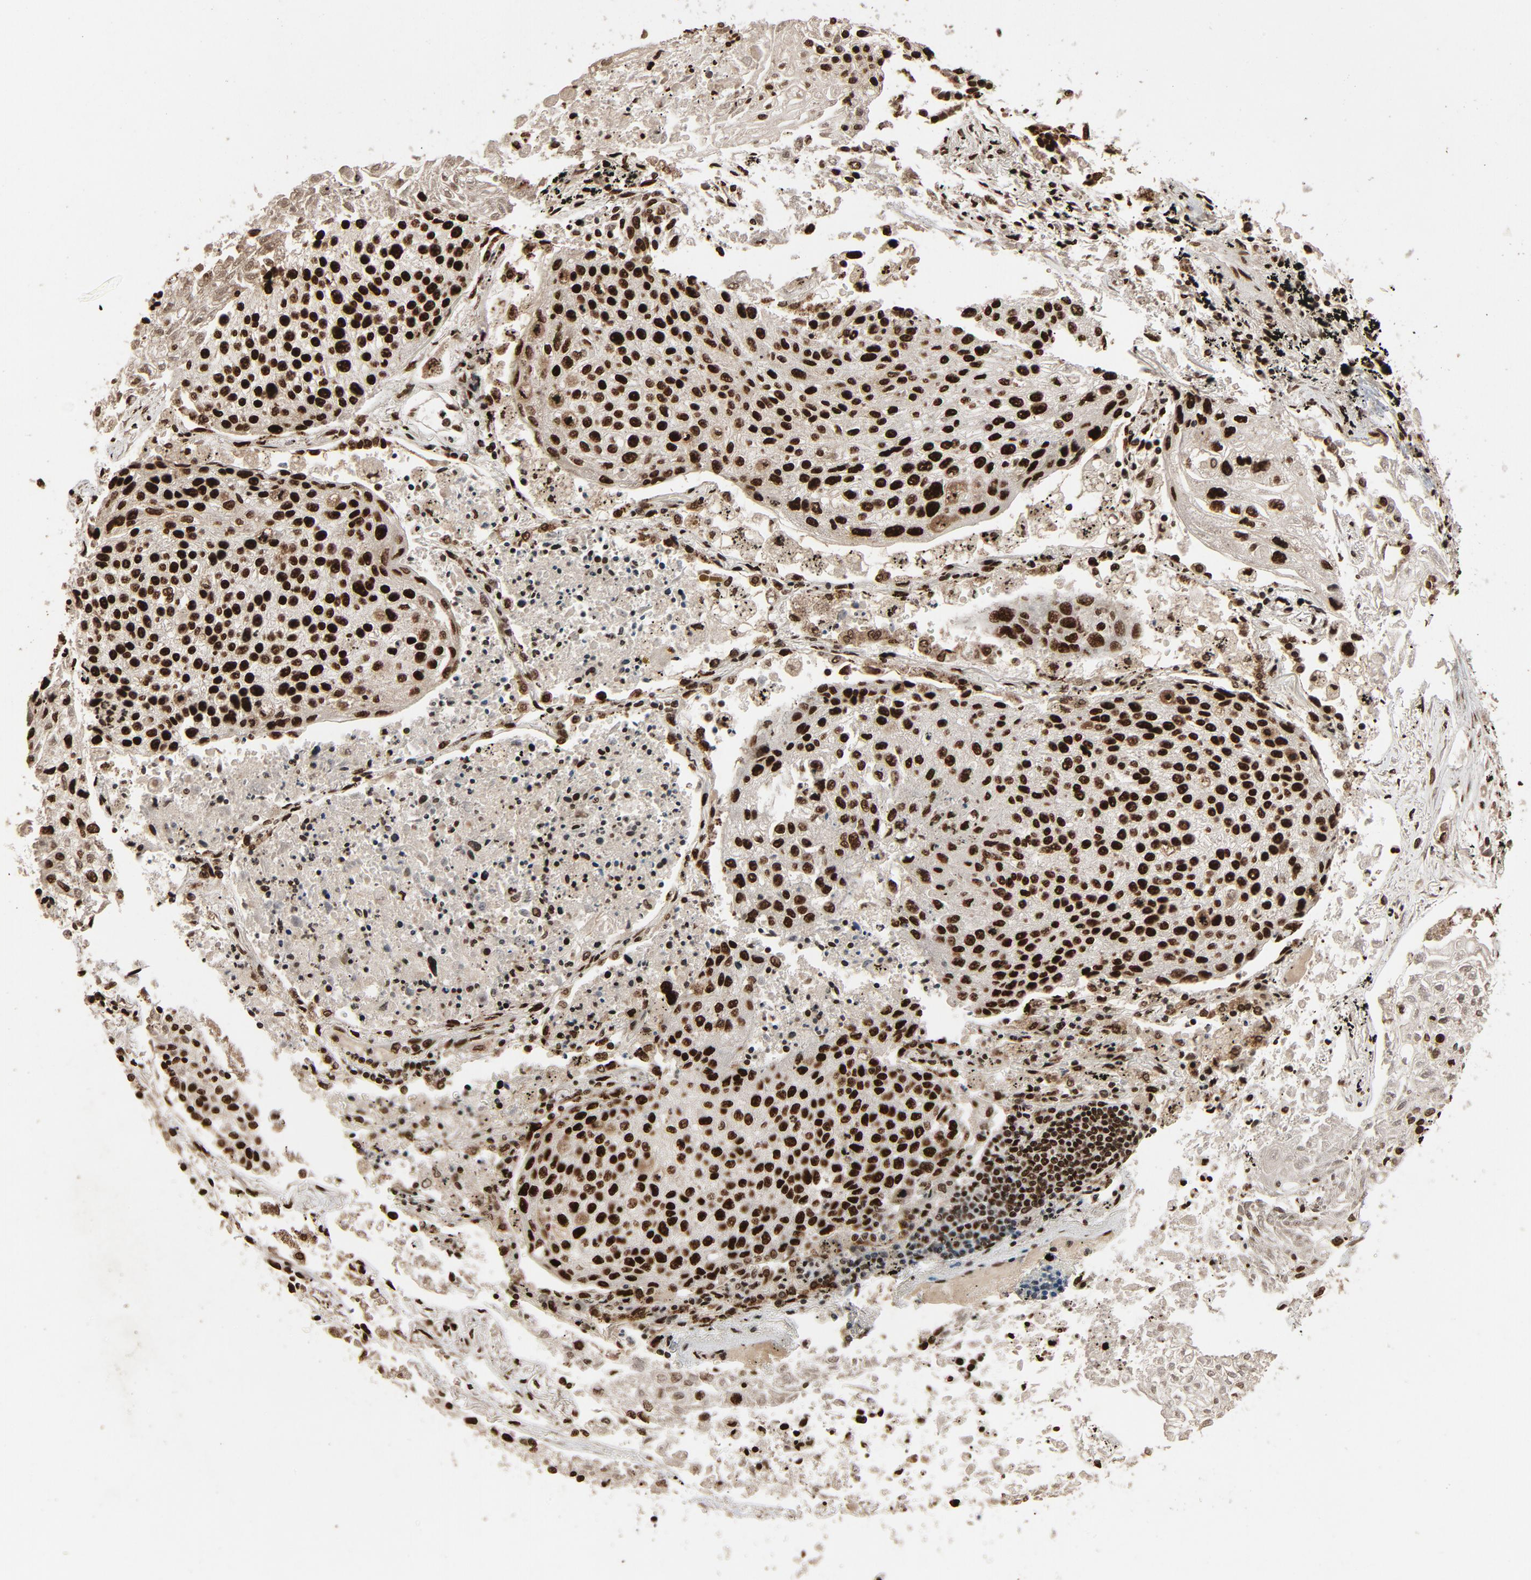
{"staining": {"intensity": "strong", "quantity": ">75%", "location": "nuclear"}, "tissue": "lung cancer", "cell_type": "Tumor cells", "image_type": "cancer", "snomed": [{"axis": "morphology", "description": "Squamous cell carcinoma, NOS"}, {"axis": "topography", "description": "Lung"}], "caption": "The micrograph reveals staining of lung squamous cell carcinoma, revealing strong nuclear protein staining (brown color) within tumor cells.", "gene": "TP53BP1", "patient": {"sex": "male", "age": 75}}